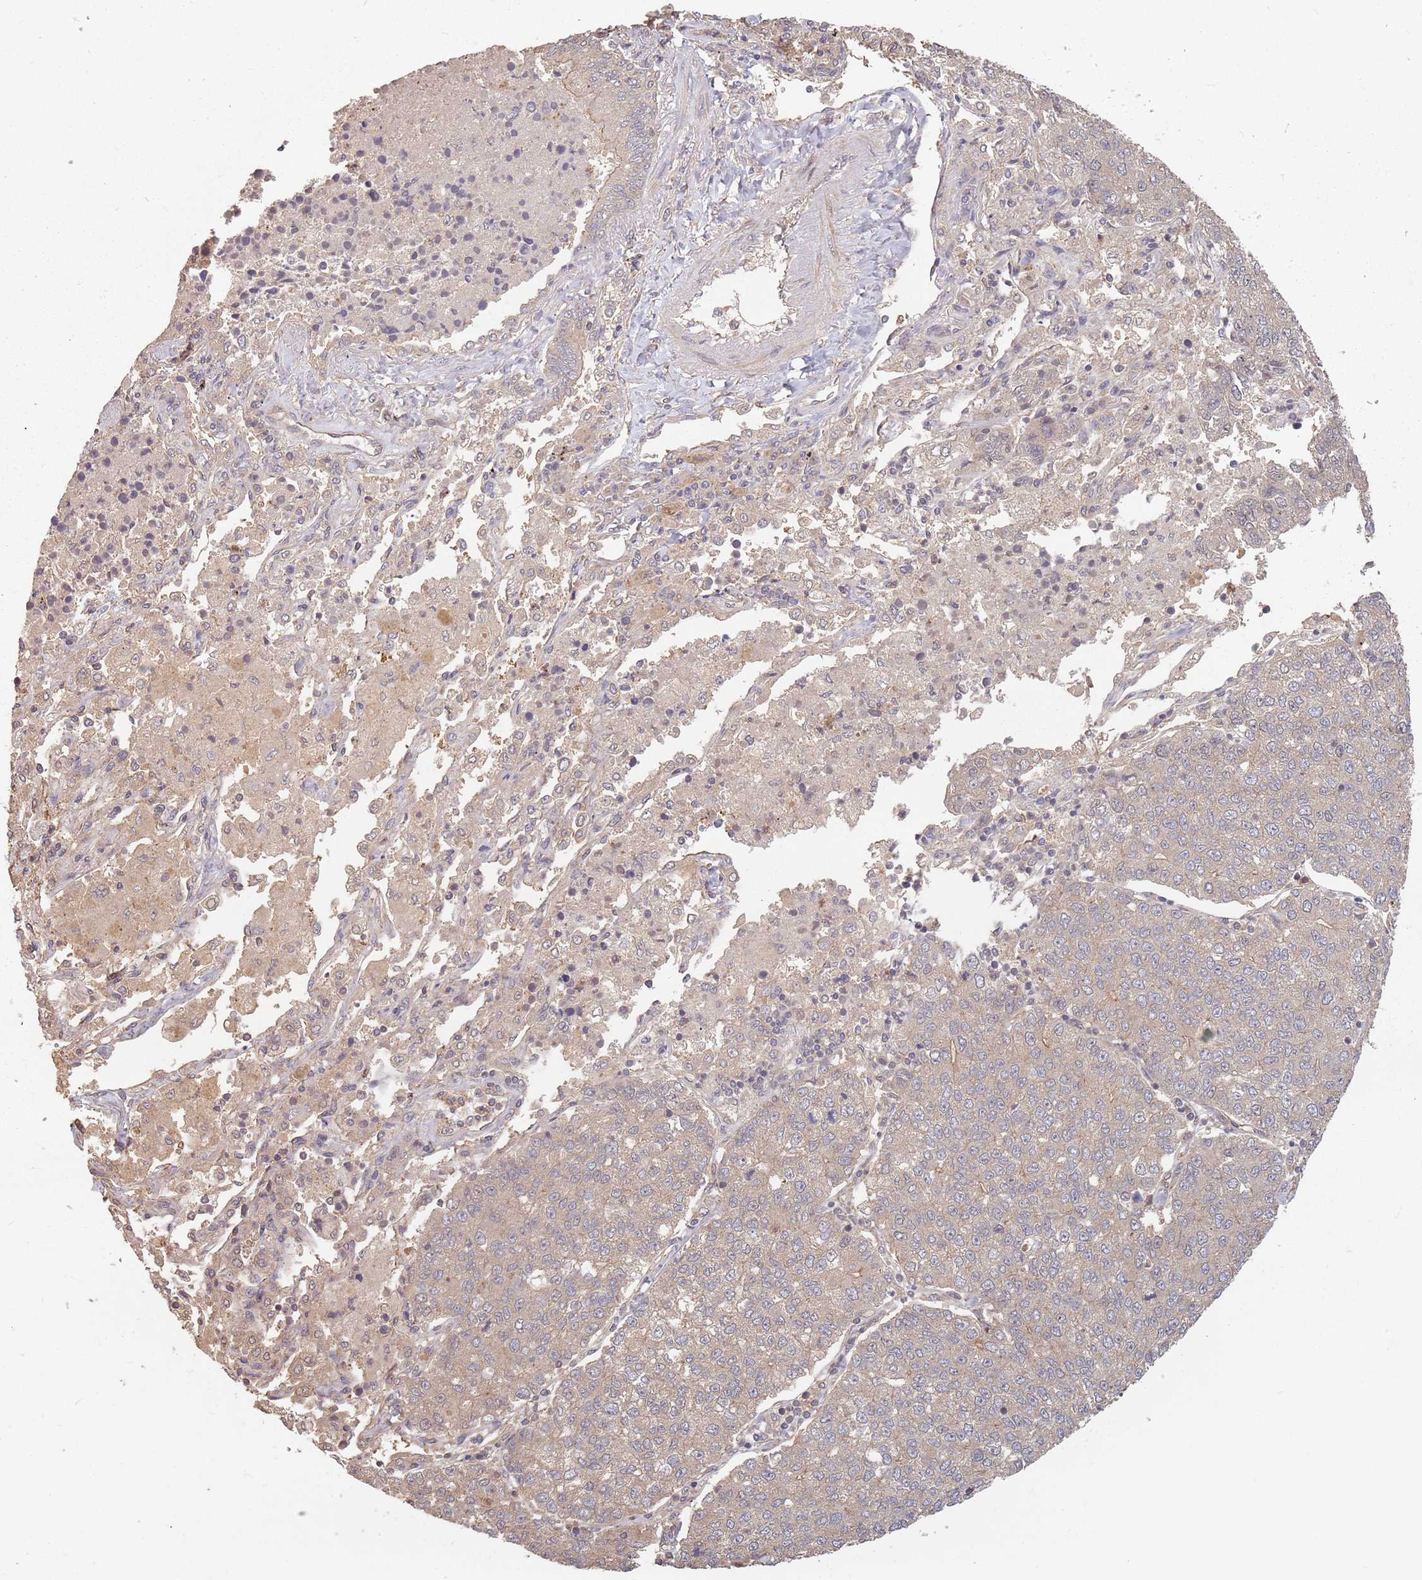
{"staining": {"intensity": "moderate", "quantity": "25%-75%", "location": "cytoplasmic/membranous"}, "tissue": "lung cancer", "cell_type": "Tumor cells", "image_type": "cancer", "snomed": [{"axis": "morphology", "description": "Squamous cell carcinoma, NOS"}, {"axis": "topography", "description": "Lung"}], "caption": "Protein expression analysis of human squamous cell carcinoma (lung) reveals moderate cytoplasmic/membranous expression in approximately 25%-75% of tumor cells.", "gene": "C3orf14", "patient": {"sex": "female", "age": 70}}